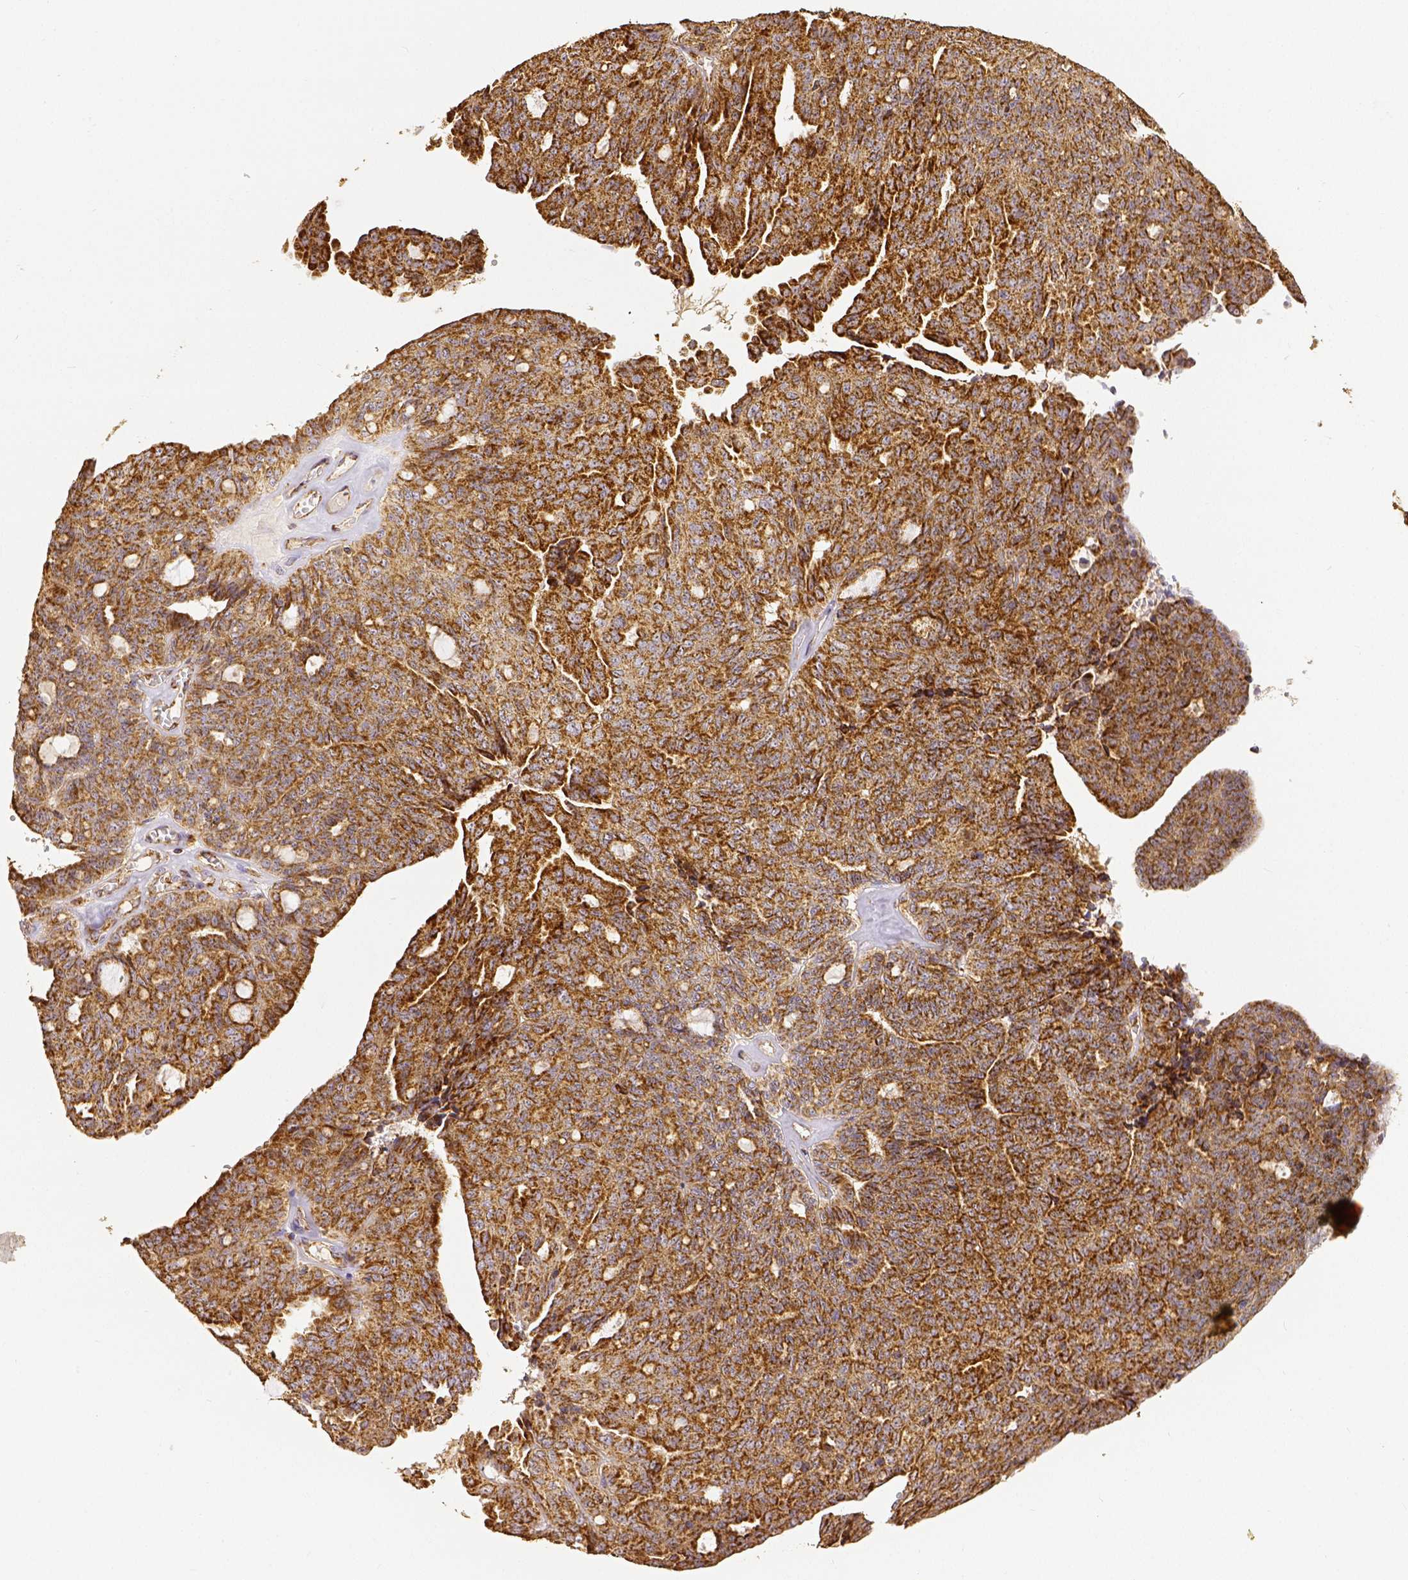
{"staining": {"intensity": "moderate", "quantity": ">75%", "location": "cytoplasmic/membranous"}, "tissue": "ovarian cancer", "cell_type": "Tumor cells", "image_type": "cancer", "snomed": [{"axis": "morphology", "description": "Cystadenocarcinoma, serous, NOS"}, {"axis": "topography", "description": "Ovary"}], "caption": "Brown immunohistochemical staining in human serous cystadenocarcinoma (ovarian) shows moderate cytoplasmic/membranous positivity in approximately >75% of tumor cells.", "gene": "SDHB", "patient": {"sex": "female", "age": 71}}